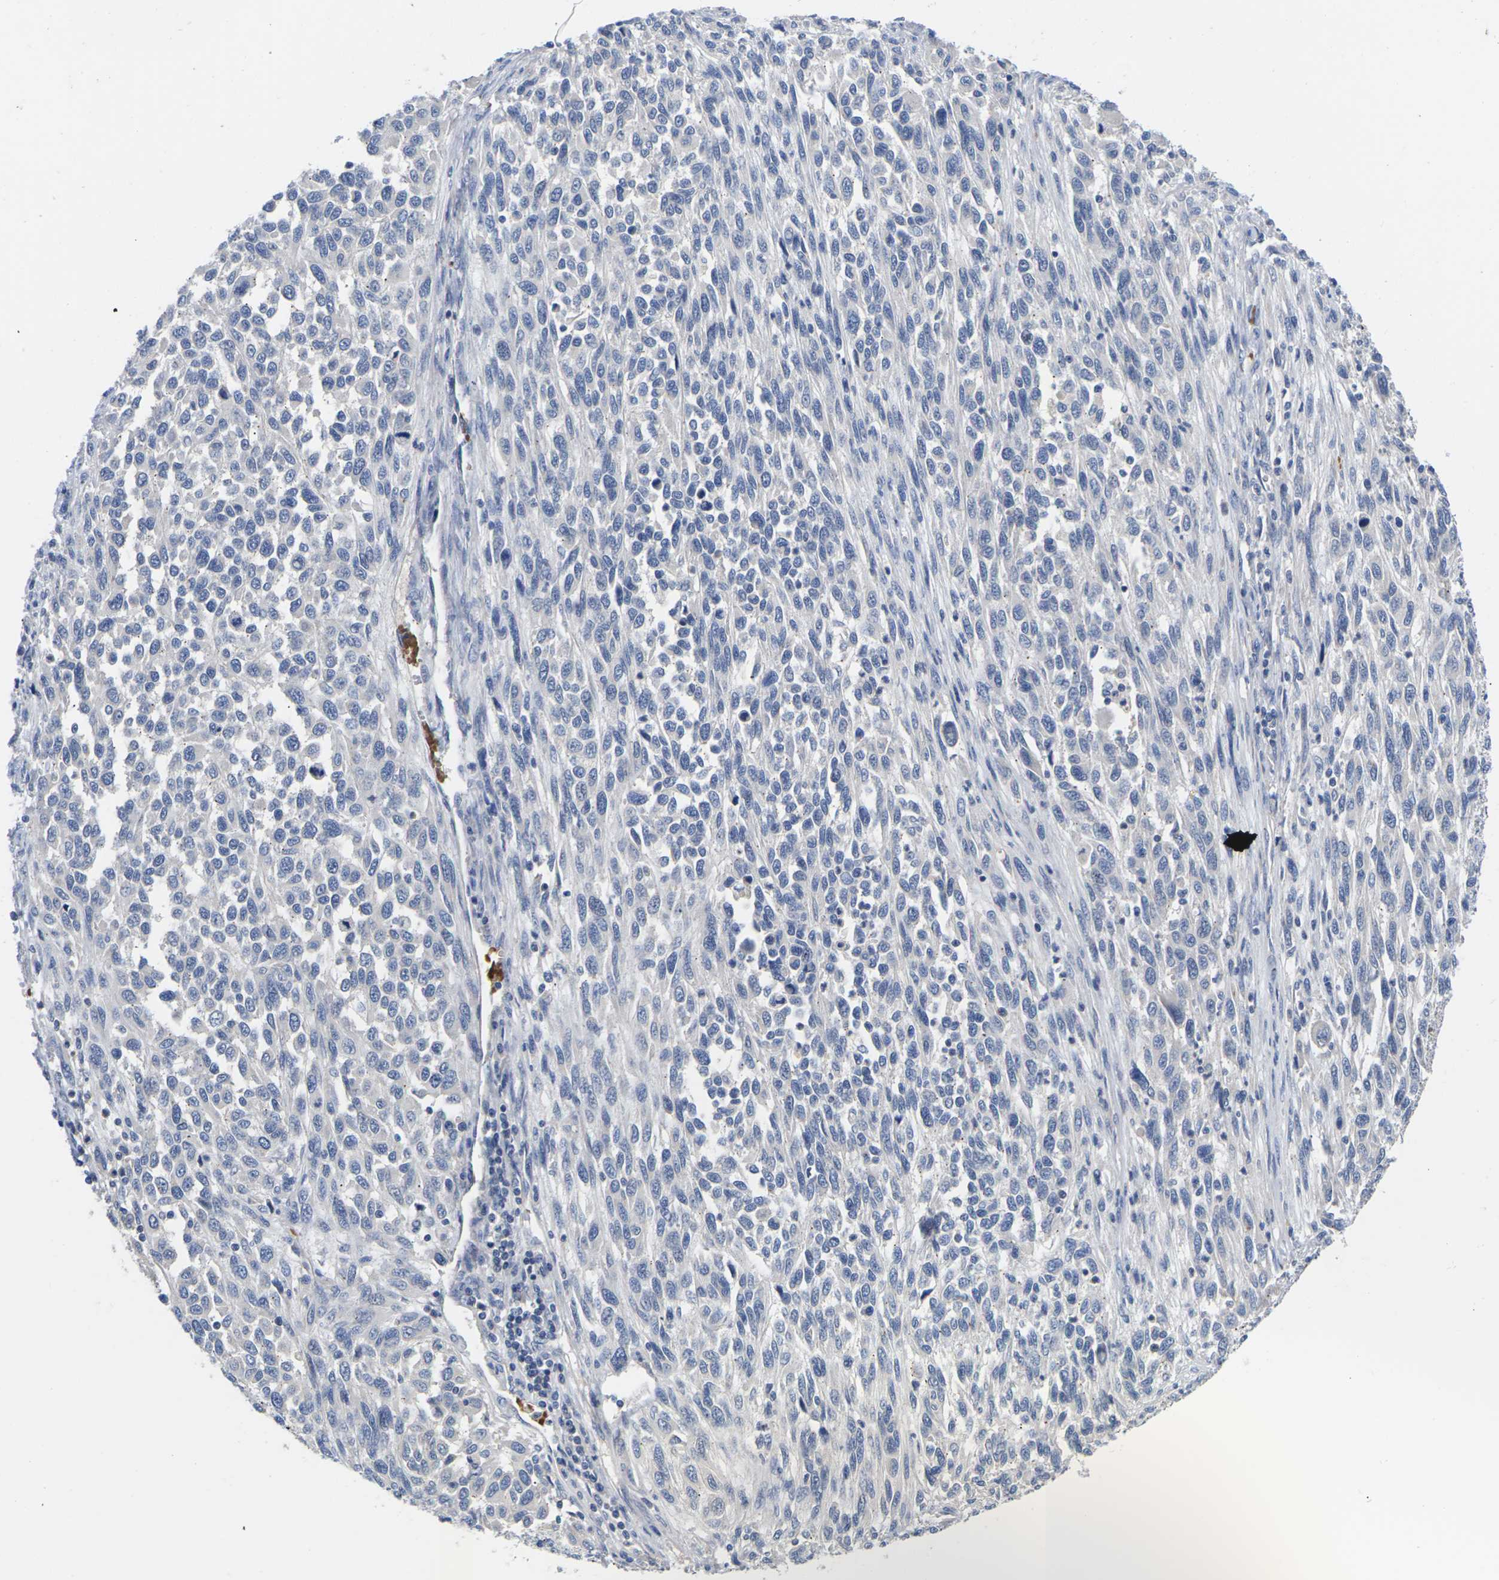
{"staining": {"intensity": "negative", "quantity": "none", "location": "none"}, "tissue": "melanoma", "cell_type": "Tumor cells", "image_type": "cancer", "snomed": [{"axis": "morphology", "description": "Malignant melanoma, Metastatic site"}, {"axis": "topography", "description": "Lymph node"}], "caption": "Melanoma was stained to show a protein in brown. There is no significant positivity in tumor cells.", "gene": "TMCO4", "patient": {"sex": "male", "age": 61}}